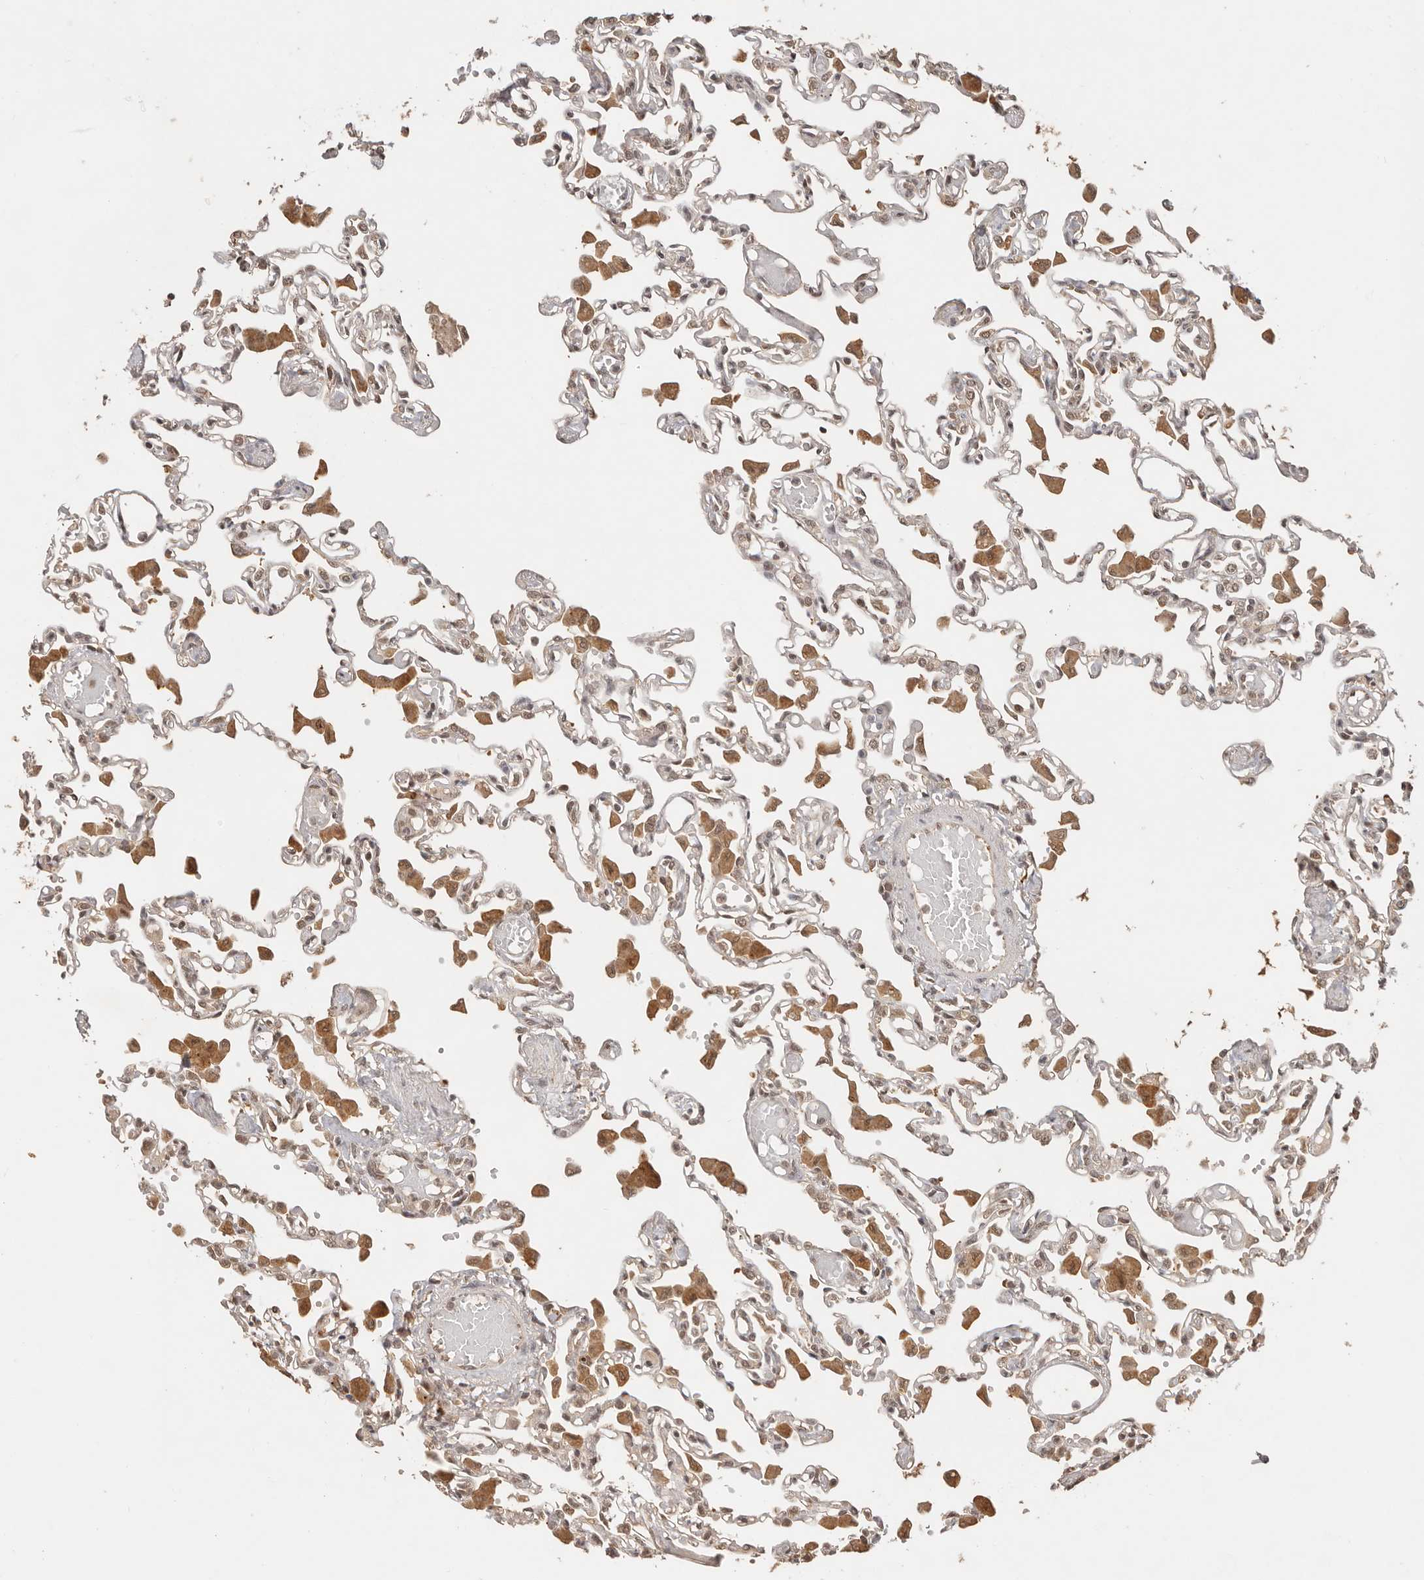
{"staining": {"intensity": "negative", "quantity": "none", "location": "none"}, "tissue": "lung", "cell_type": "Alveolar cells", "image_type": "normal", "snomed": [{"axis": "morphology", "description": "Normal tissue, NOS"}, {"axis": "topography", "description": "Bronchus"}, {"axis": "topography", "description": "Lung"}], "caption": "Immunohistochemistry photomicrograph of normal lung stained for a protein (brown), which shows no positivity in alveolar cells.", "gene": "PSMA5", "patient": {"sex": "female", "age": 49}}